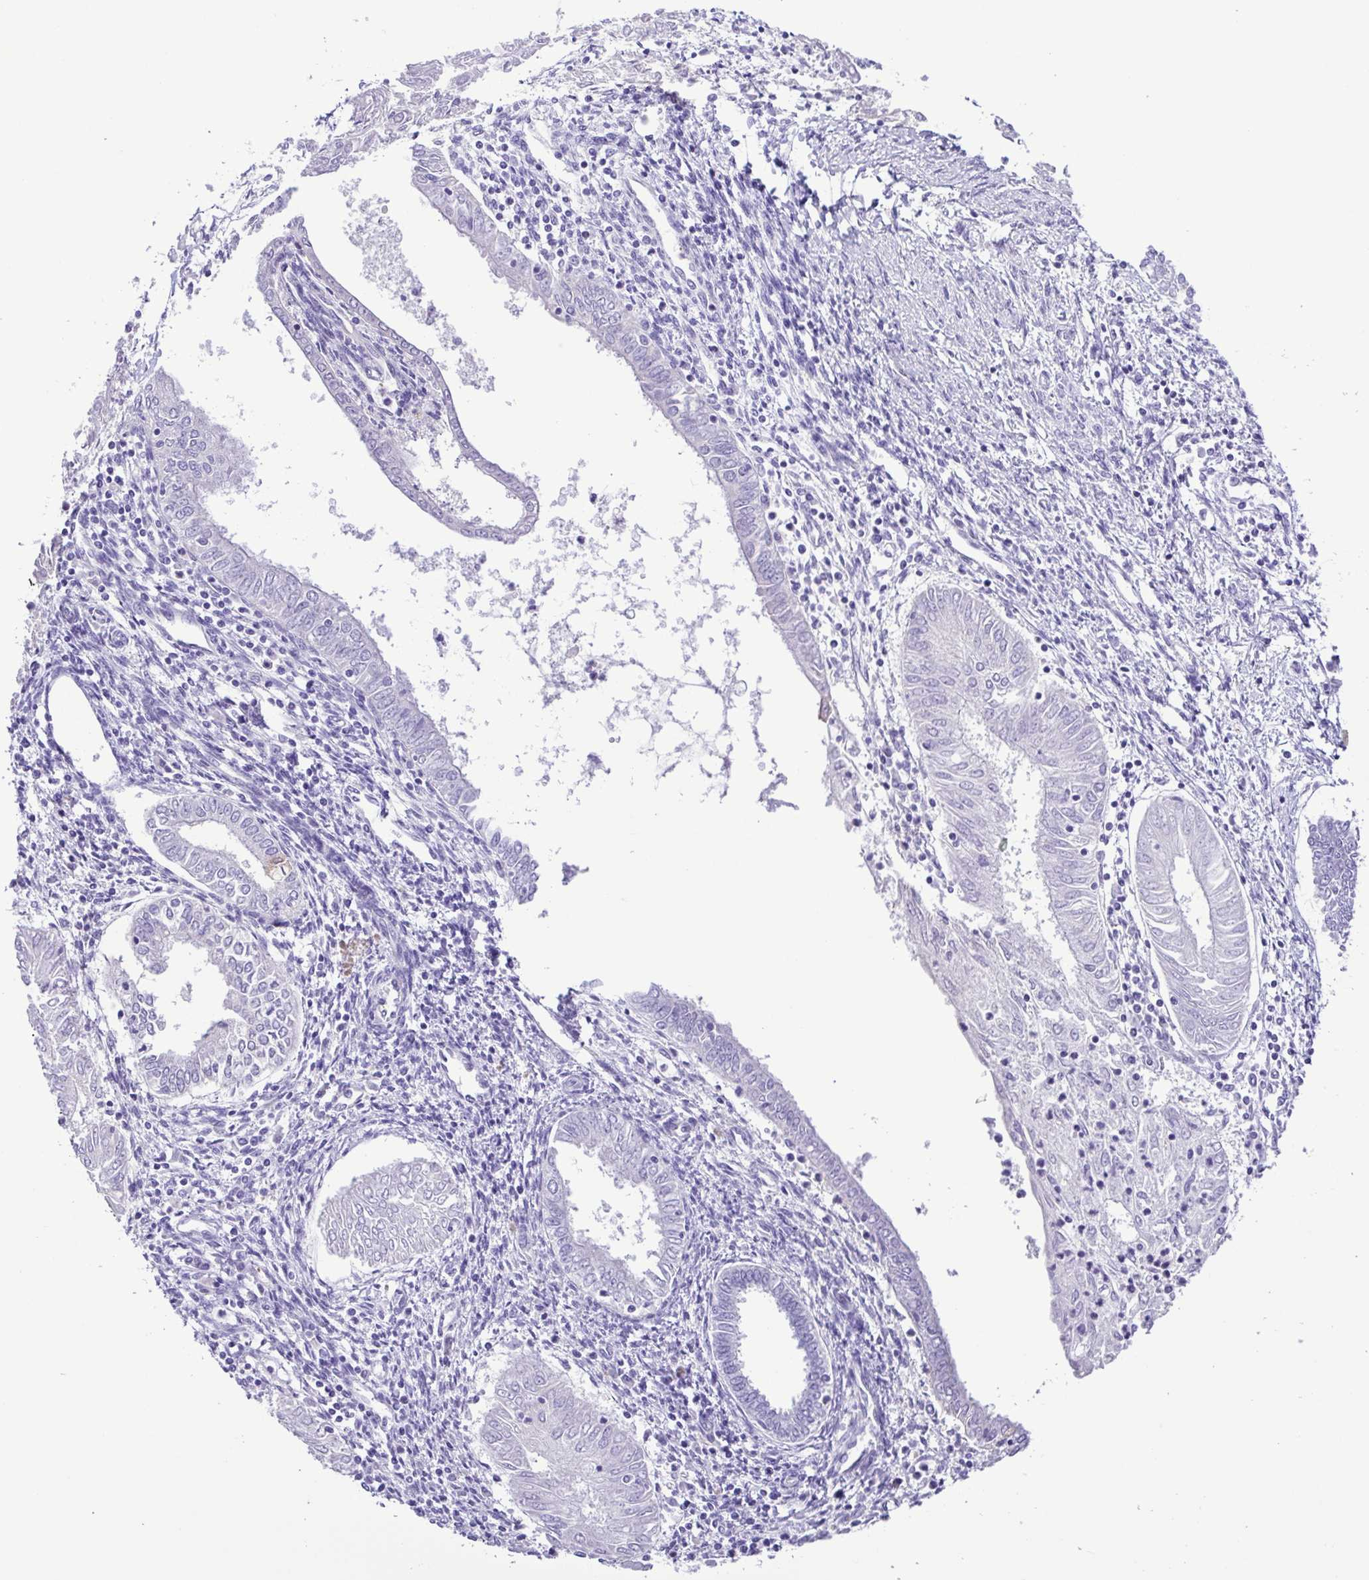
{"staining": {"intensity": "negative", "quantity": "none", "location": "none"}, "tissue": "endometrial cancer", "cell_type": "Tumor cells", "image_type": "cancer", "snomed": [{"axis": "morphology", "description": "Adenocarcinoma, NOS"}, {"axis": "topography", "description": "Endometrium"}], "caption": "This is an immunohistochemistry photomicrograph of human endometrial cancer. There is no staining in tumor cells.", "gene": "GABBR2", "patient": {"sex": "female", "age": 68}}